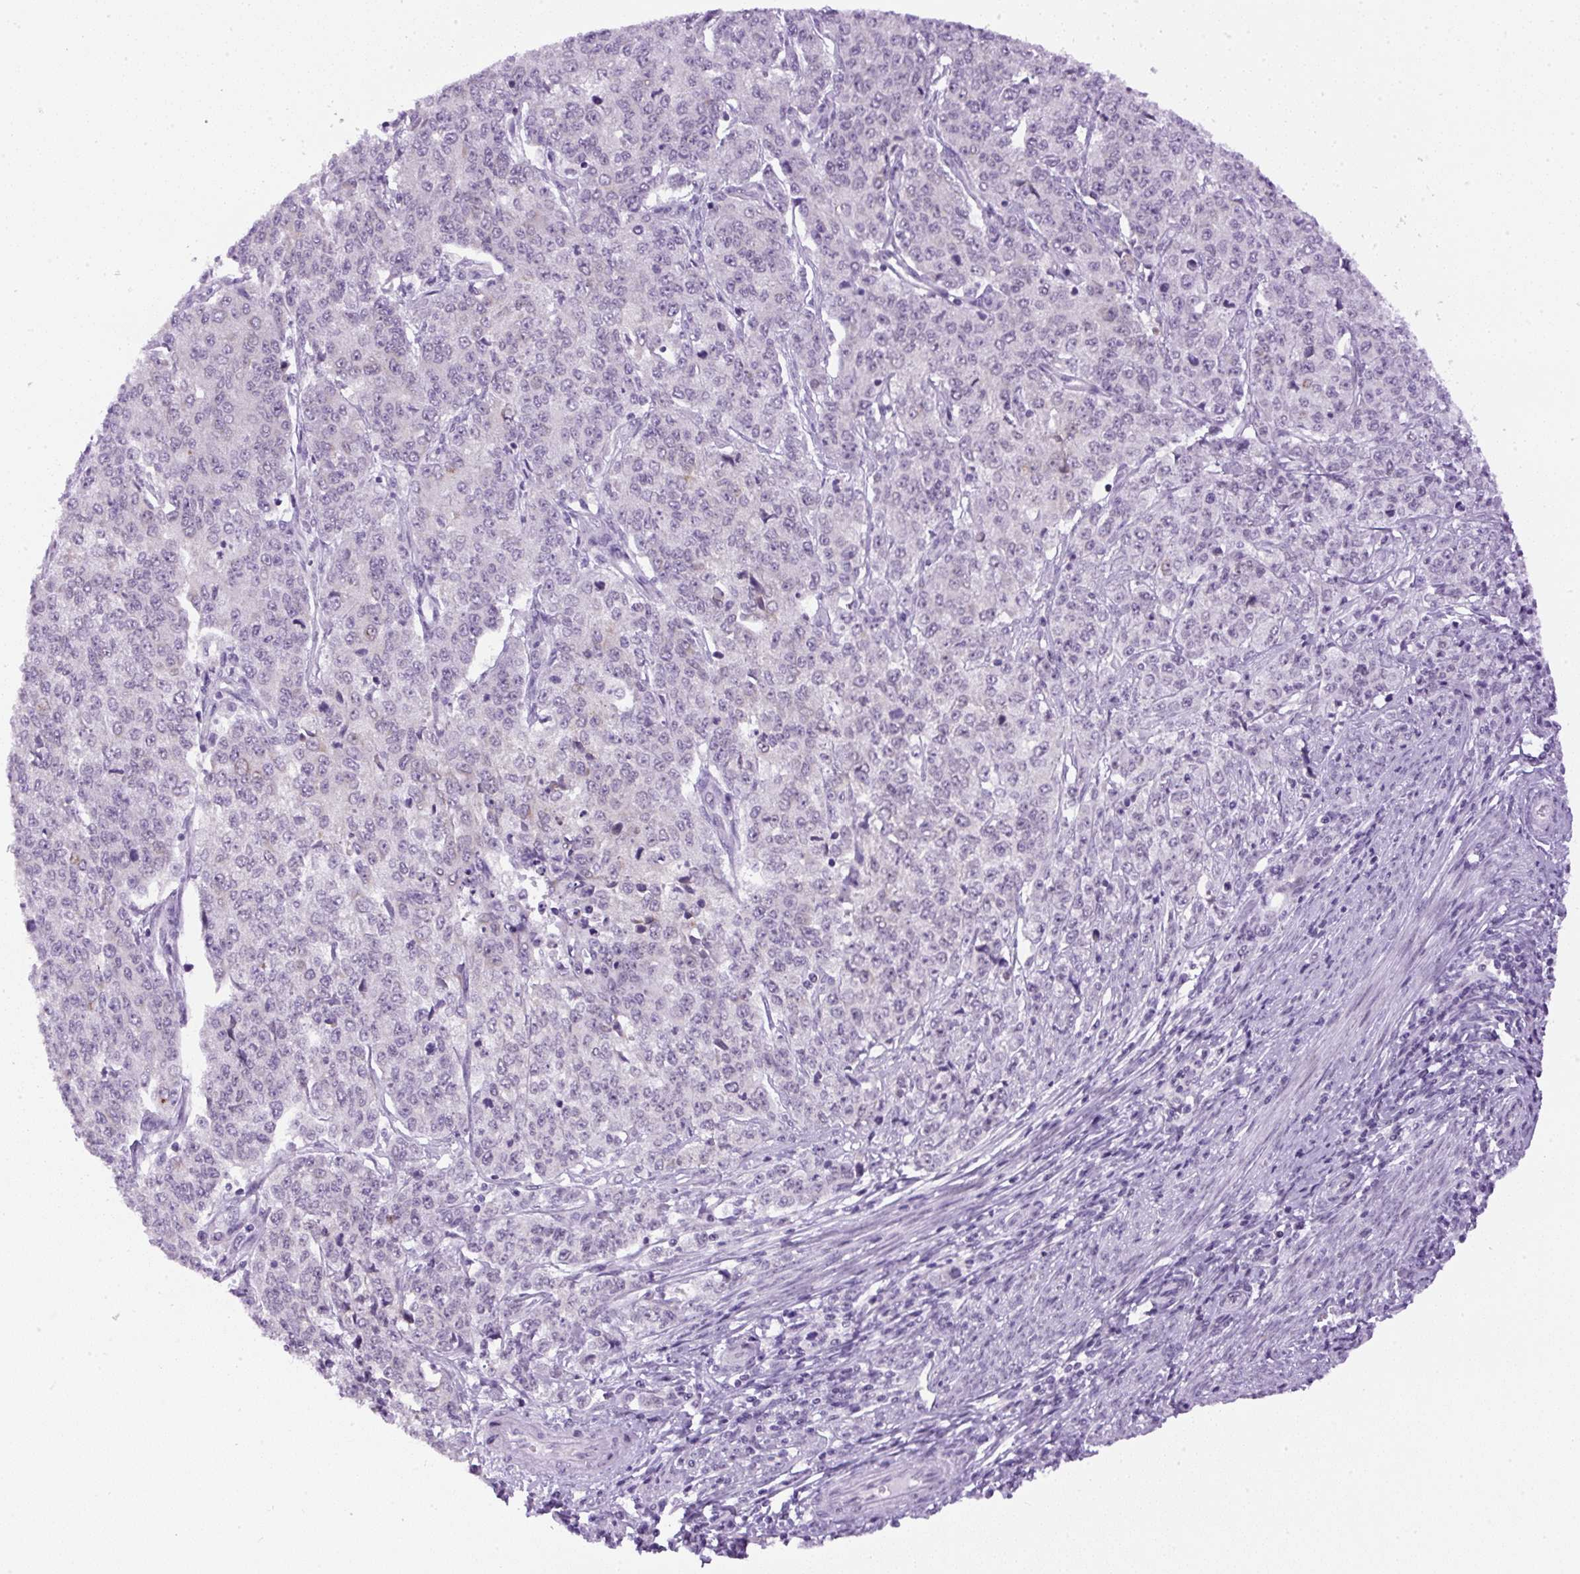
{"staining": {"intensity": "negative", "quantity": "none", "location": "none"}, "tissue": "endometrial cancer", "cell_type": "Tumor cells", "image_type": "cancer", "snomed": [{"axis": "morphology", "description": "Adenocarcinoma, NOS"}, {"axis": "topography", "description": "Endometrium"}], "caption": "Human endometrial cancer stained for a protein using immunohistochemistry displays no staining in tumor cells.", "gene": "RHBDD2", "patient": {"sex": "female", "age": 50}}